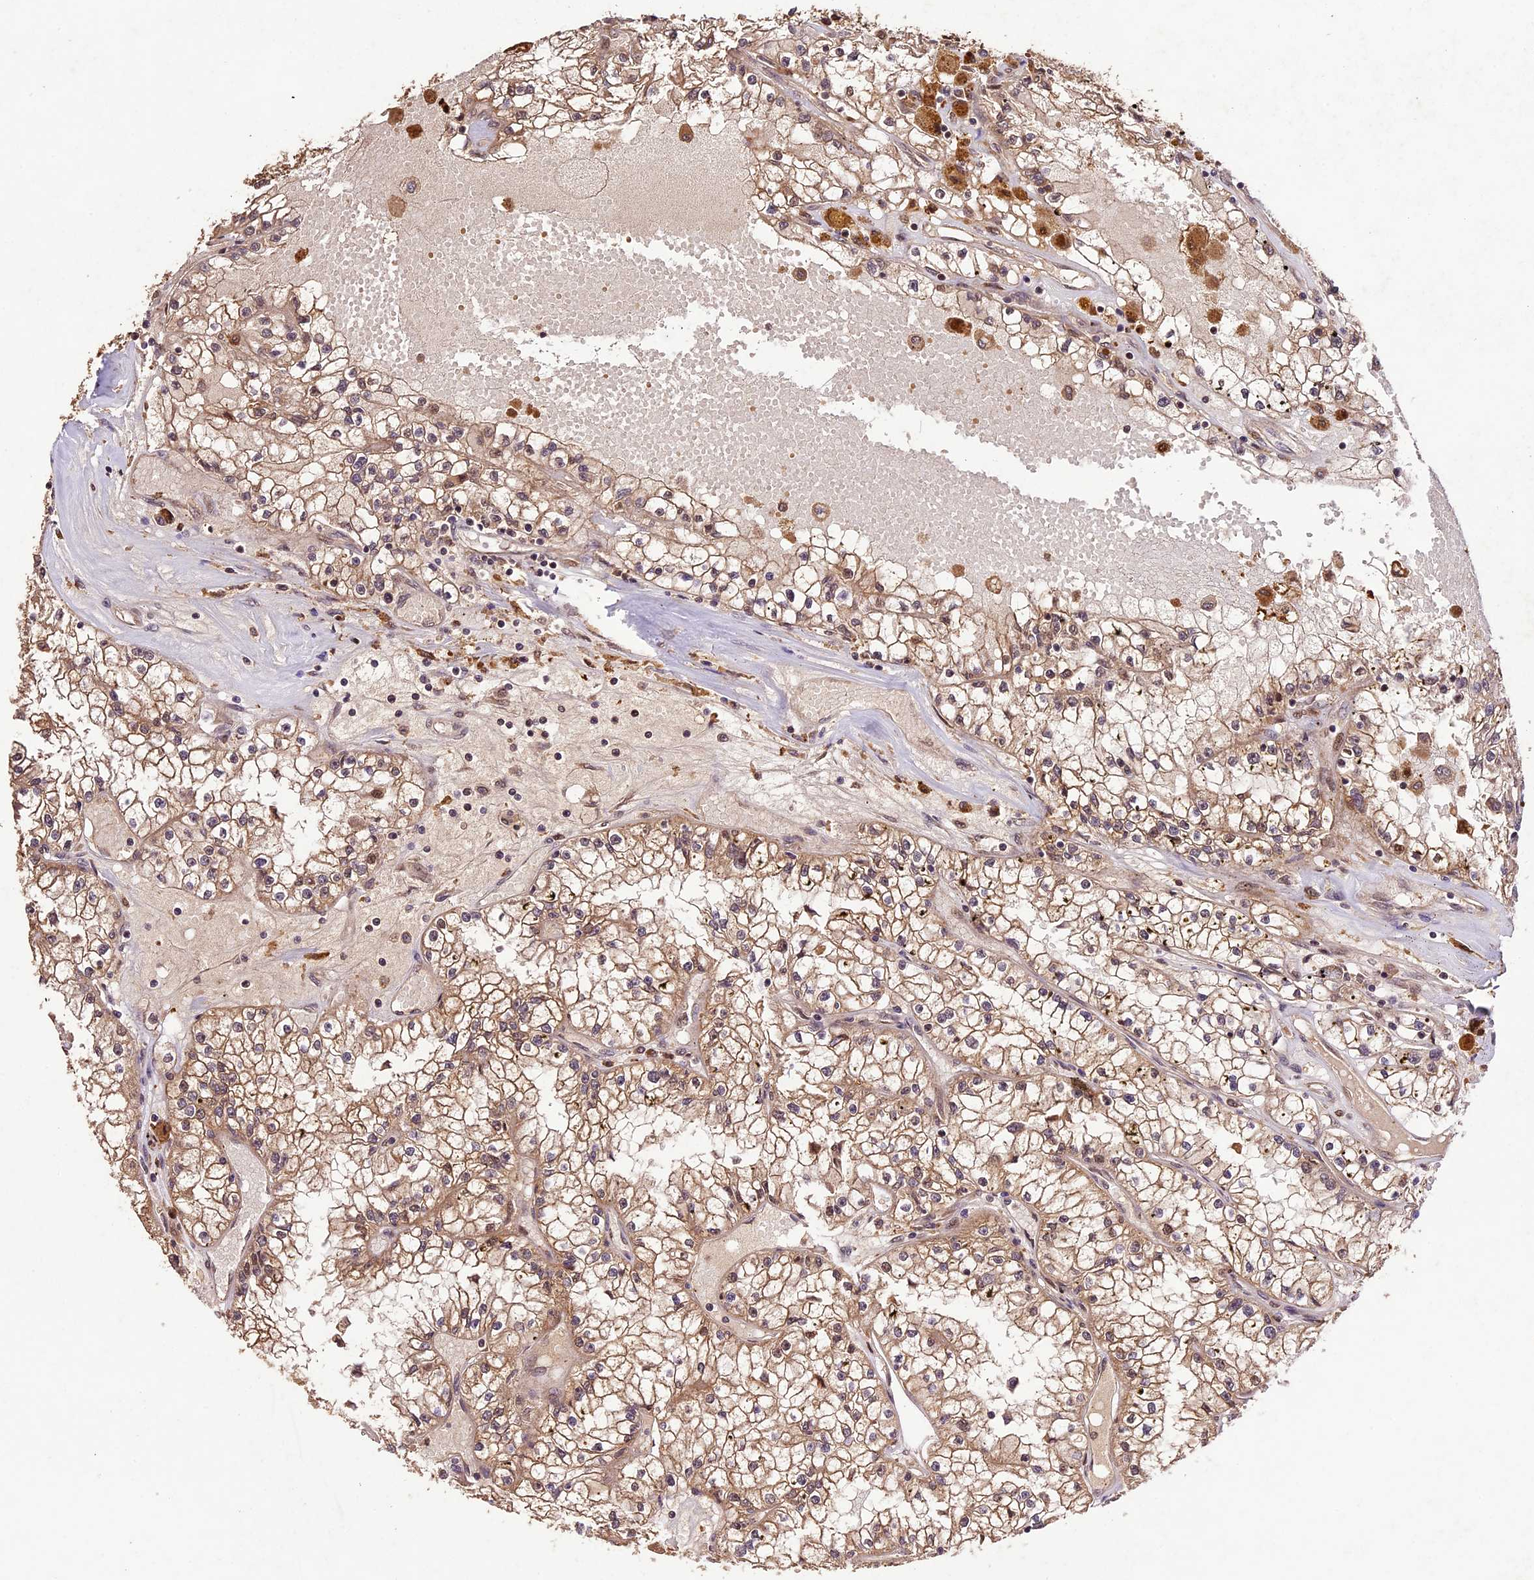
{"staining": {"intensity": "moderate", "quantity": ">75%", "location": "cytoplasmic/membranous"}, "tissue": "renal cancer", "cell_type": "Tumor cells", "image_type": "cancer", "snomed": [{"axis": "morphology", "description": "Adenocarcinoma, NOS"}, {"axis": "topography", "description": "Kidney"}], "caption": "The image demonstrates a brown stain indicating the presence of a protein in the cytoplasmic/membranous of tumor cells in renal adenocarcinoma. (IHC, brightfield microscopy, high magnification).", "gene": "CDKN2AIP", "patient": {"sex": "male", "age": 56}}